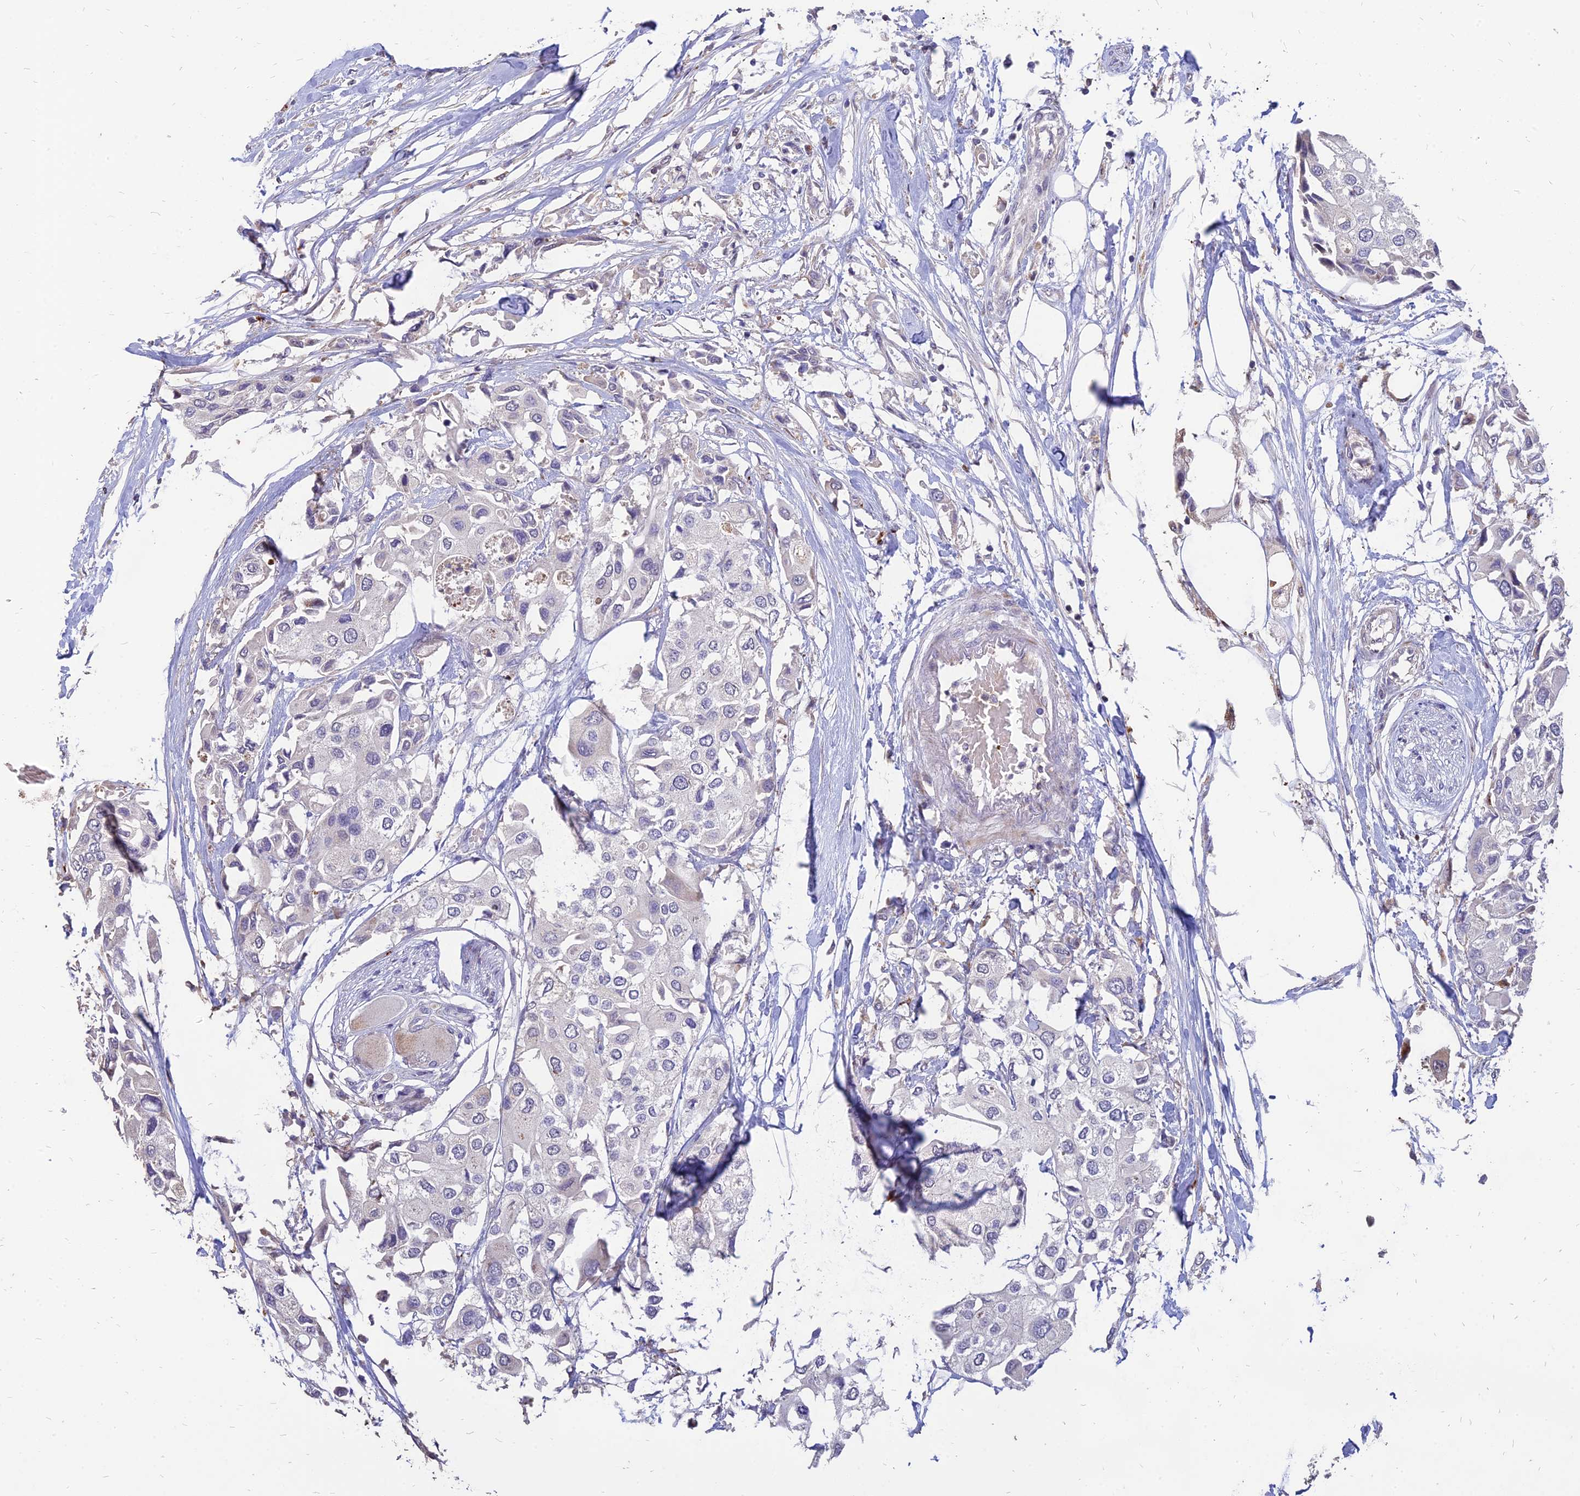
{"staining": {"intensity": "negative", "quantity": "none", "location": "none"}, "tissue": "urothelial cancer", "cell_type": "Tumor cells", "image_type": "cancer", "snomed": [{"axis": "morphology", "description": "Urothelial carcinoma, High grade"}, {"axis": "topography", "description": "Urinary bladder"}], "caption": "A high-resolution histopathology image shows IHC staining of urothelial carcinoma (high-grade), which demonstrates no significant expression in tumor cells. The staining is performed using DAB (3,3'-diaminobenzidine) brown chromogen with nuclei counter-stained in using hematoxylin.", "gene": "ST3GAL6", "patient": {"sex": "male", "age": 64}}